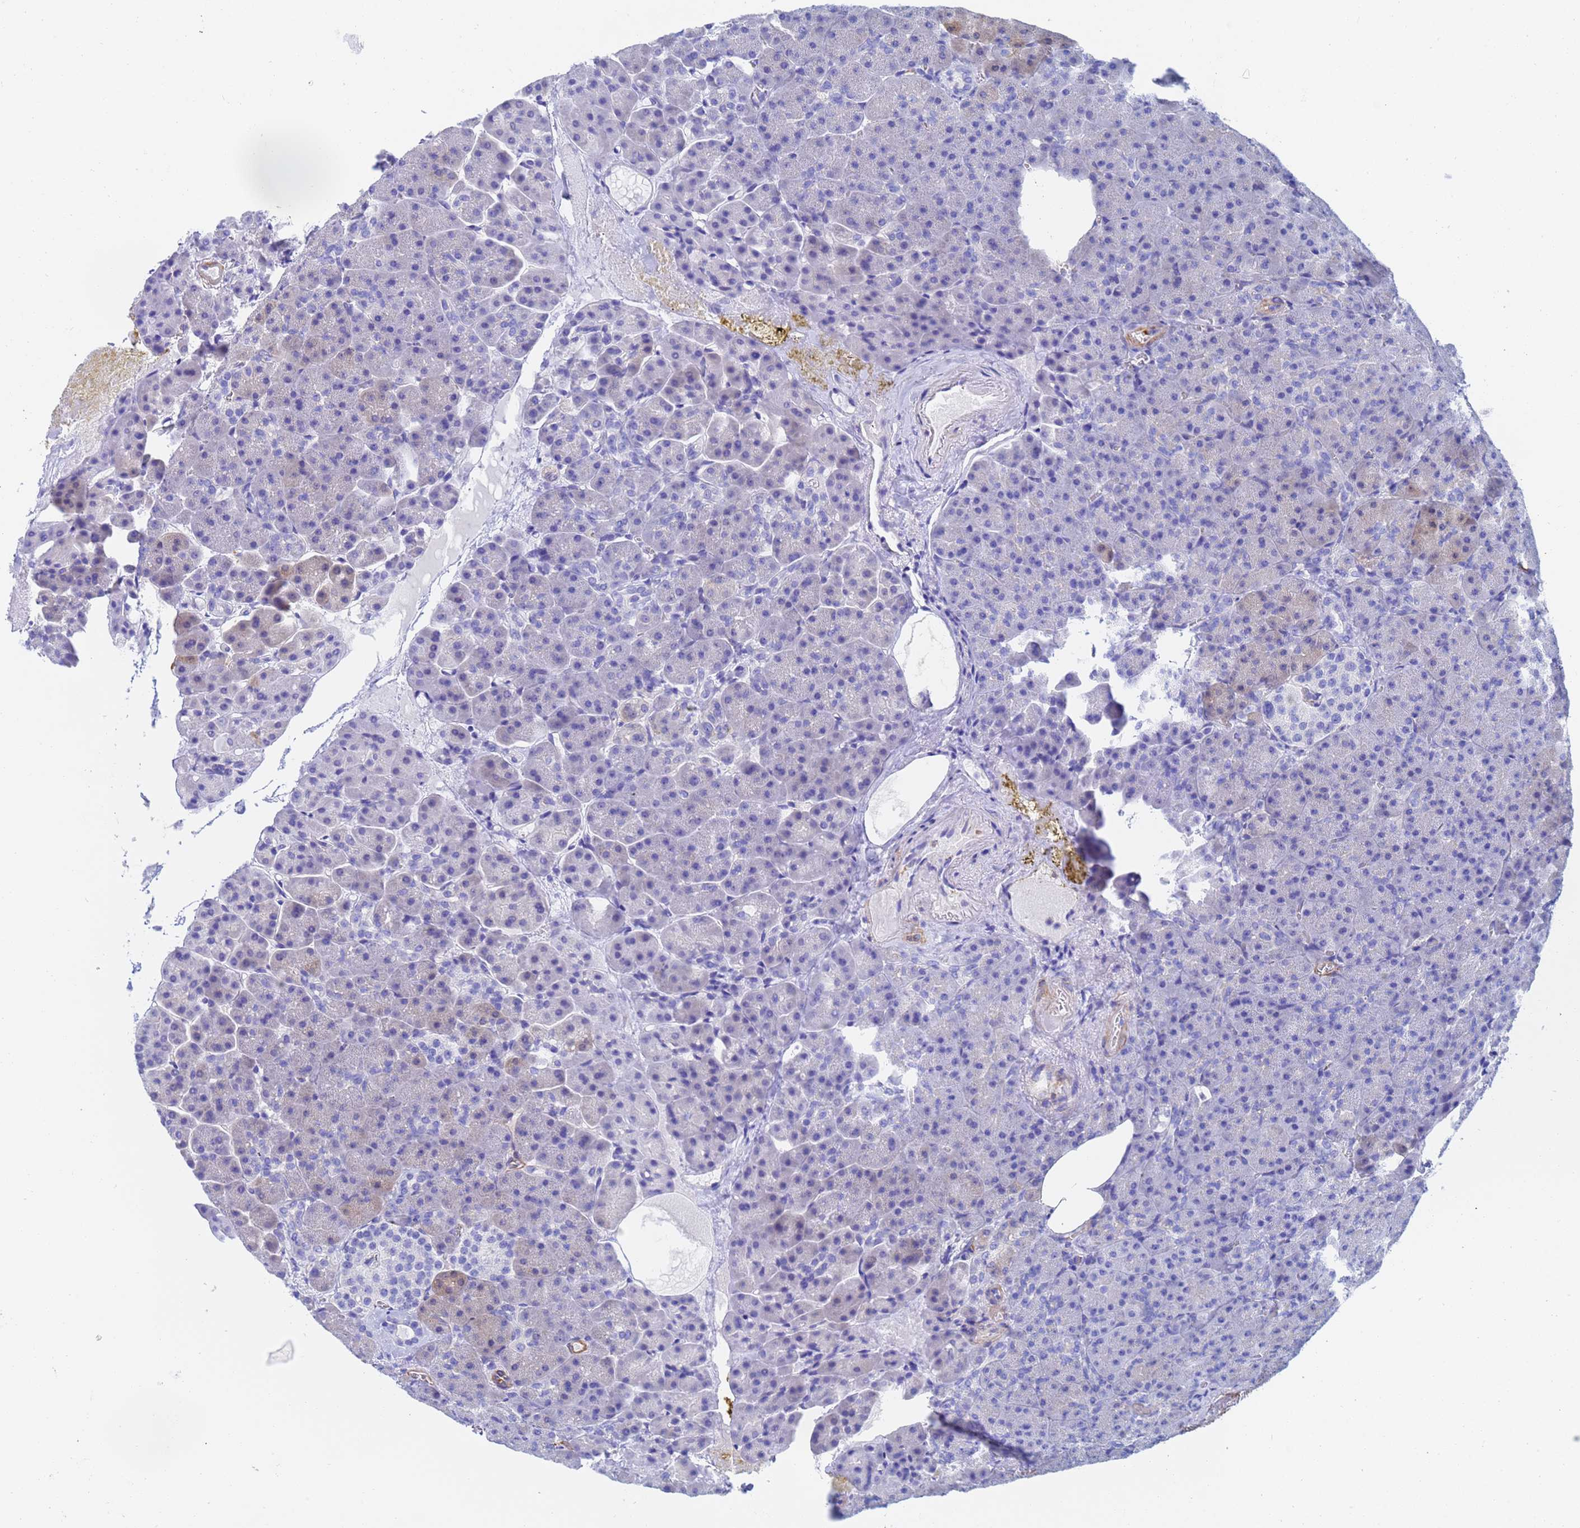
{"staining": {"intensity": "weak", "quantity": "<25%", "location": "cytoplasmic/membranous"}, "tissue": "pancreas", "cell_type": "Exocrine glandular cells", "image_type": "normal", "snomed": [{"axis": "morphology", "description": "Normal tissue, NOS"}, {"axis": "topography", "description": "Pancreas"}], "caption": "An IHC image of normal pancreas is shown. There is no staining in exocrine glandular cells of pancreas. (Immunohistochemistry (ihc), brightfield microscopy, high magnification).", "gene": "CST1", "patient": {"sex": "female", "age": 74}}